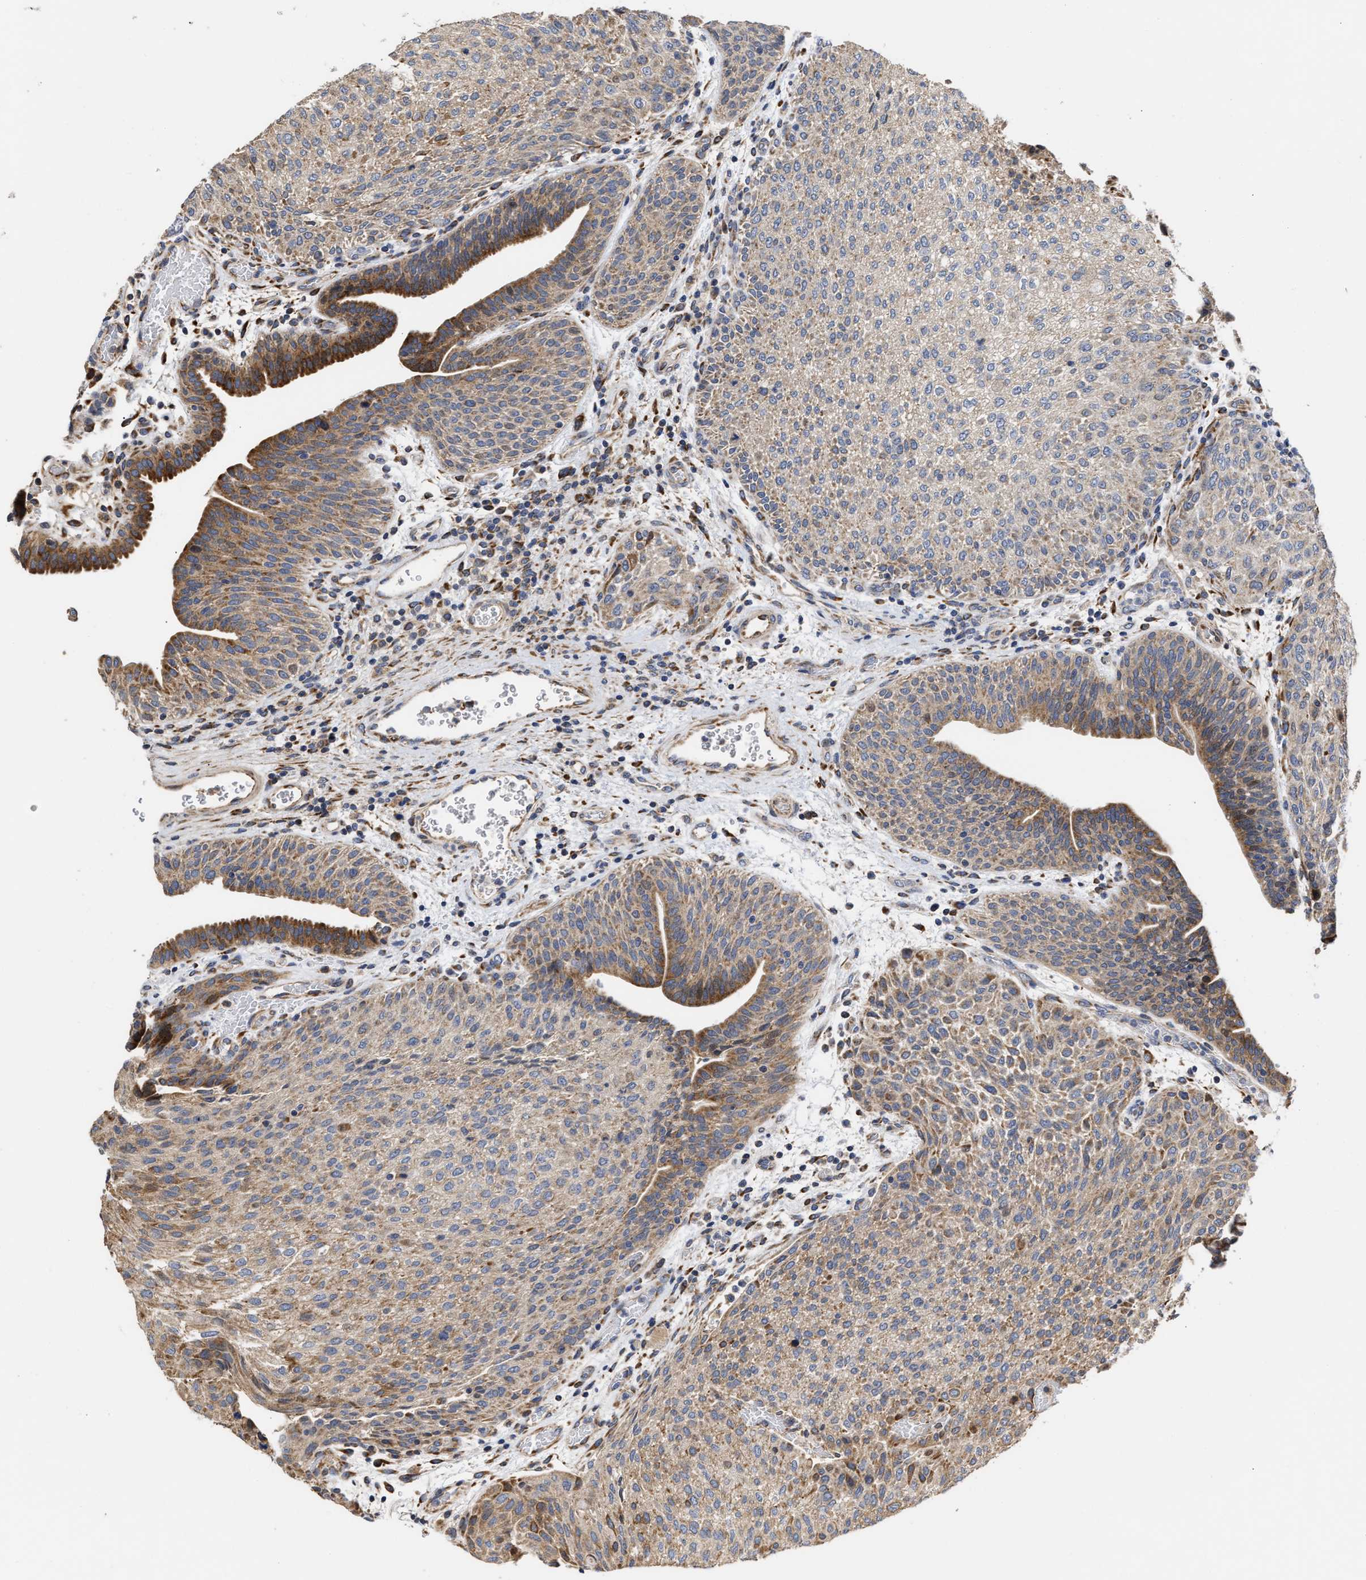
{"staining": {"intensity": "moderate", "quantity": "25%-75%", "location": "cytoplasmic/membranous"}, "tissue": "urothelial cancer", "cell_type": "Tumor cells", "image_type": "cancer", "snomed": [{"axis": "morphology", "description": "Urothelial carcinoma, Low grade"}, {"axis": "morphology", "description": "Urothelial carcinoma, High grade"}, {"axis": "topography", "description": "Urinary bladder"}], "caption": "This histopathology image reveals IHC staining of urothelial carcinoma (high-grade), with medium moderate cytoplasmic/membranous positivity in about 25%-75% of tumor cells.", "gene": "MALSU1", "patient": {"sex": "male", "age": 35}}